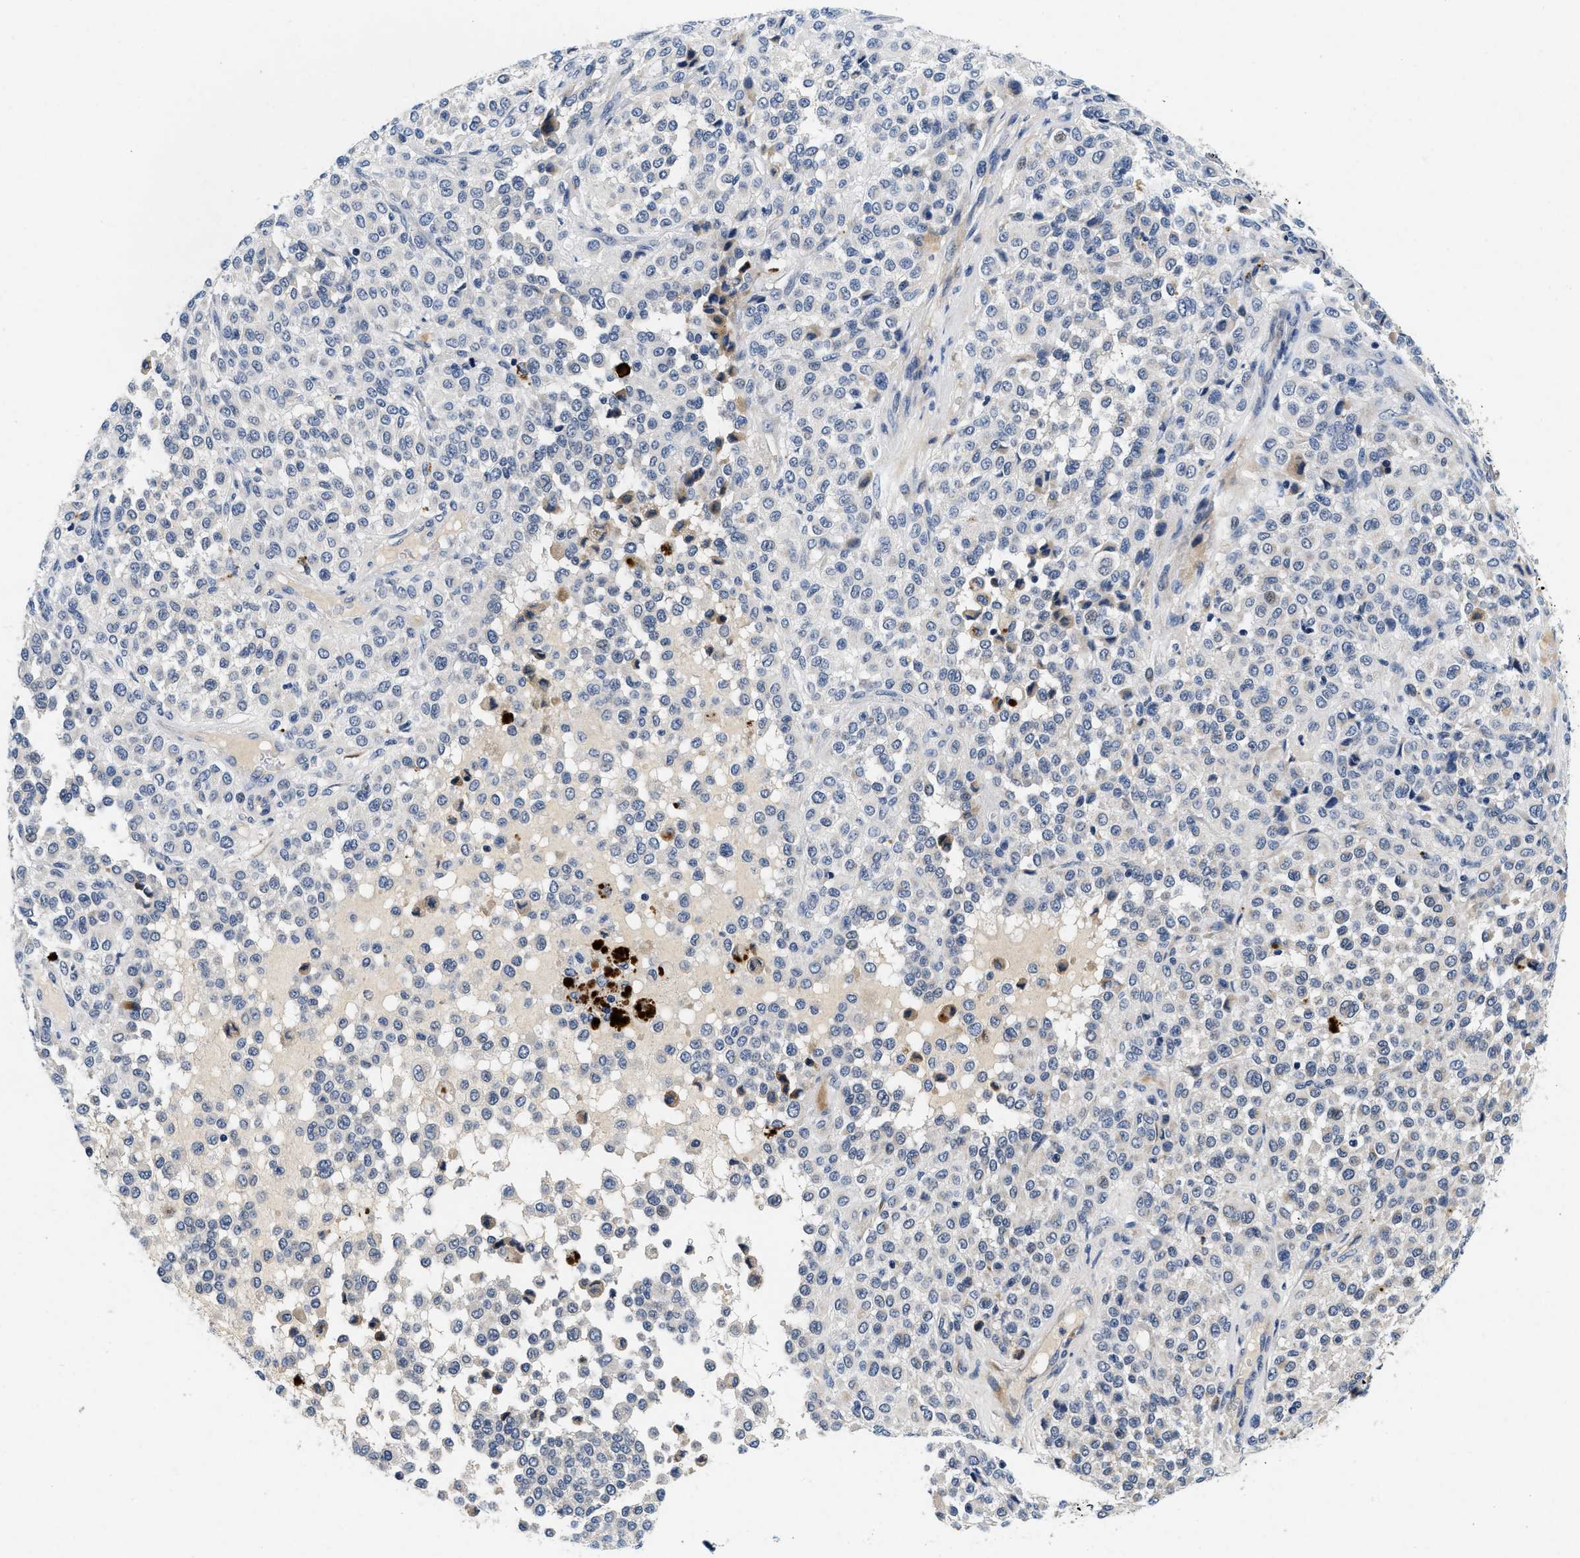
{"staining": {"intensity": "negative", "quantity": "none", "location": "none"}, "tissue": "melanoma", "cell_type": "Tumor cells", "image_type": "cancer", "snomed": [{"axis": "morphology", "description": "Malignant melanoma, Metastatic site"}, {"axis": "topography", "description": "Pancreas"}], "caption": "IHC of malignant melanoma (metastatic site) shows no expression in tumor cells.", "gene": "PDP1", "patient": {"sex": "female", "age": 30}}